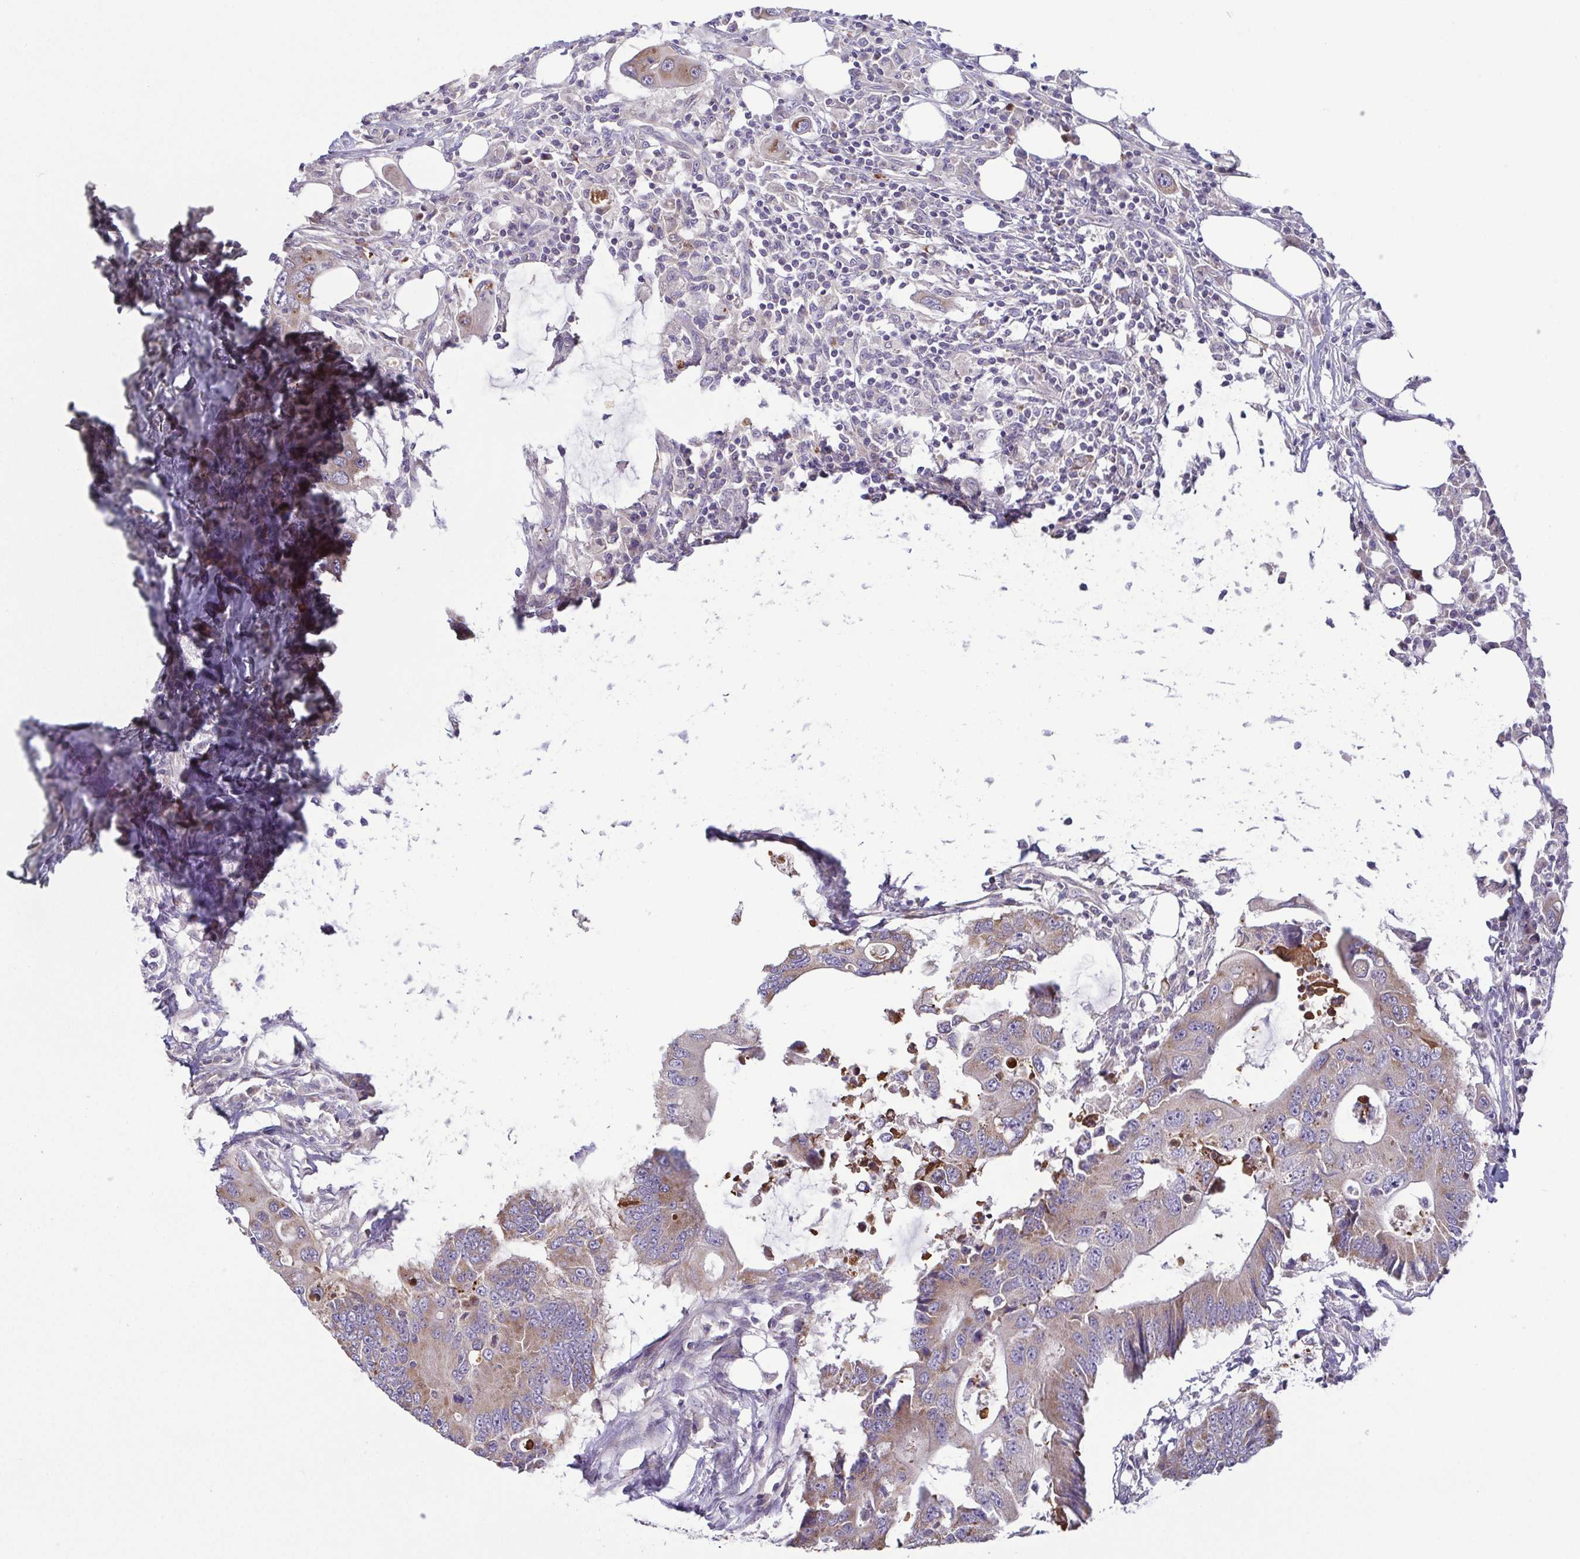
{"staining": {"intensity": "moderate", "quantity": "25%-75%", "location": "cytoplasmic/membranous"}, "tissue": "colorectal cancer", "cell_type": "Tumor cells", "image_type": "cancer", "snomed": [{"axis": "morphology", "description": "Adenocarcinoma, NOS"}, {"axis": "topography", "description": "Colon"}], "caption": "Protein expression by IHC exhibits moderate cytoplasmic/membranous positivity in approximately 25%-75% of tumor cells in colorectal cancer (adenocarcinoma).", "gene": "OSBPL7", "patient": {"sex": "male", "age": 71}}